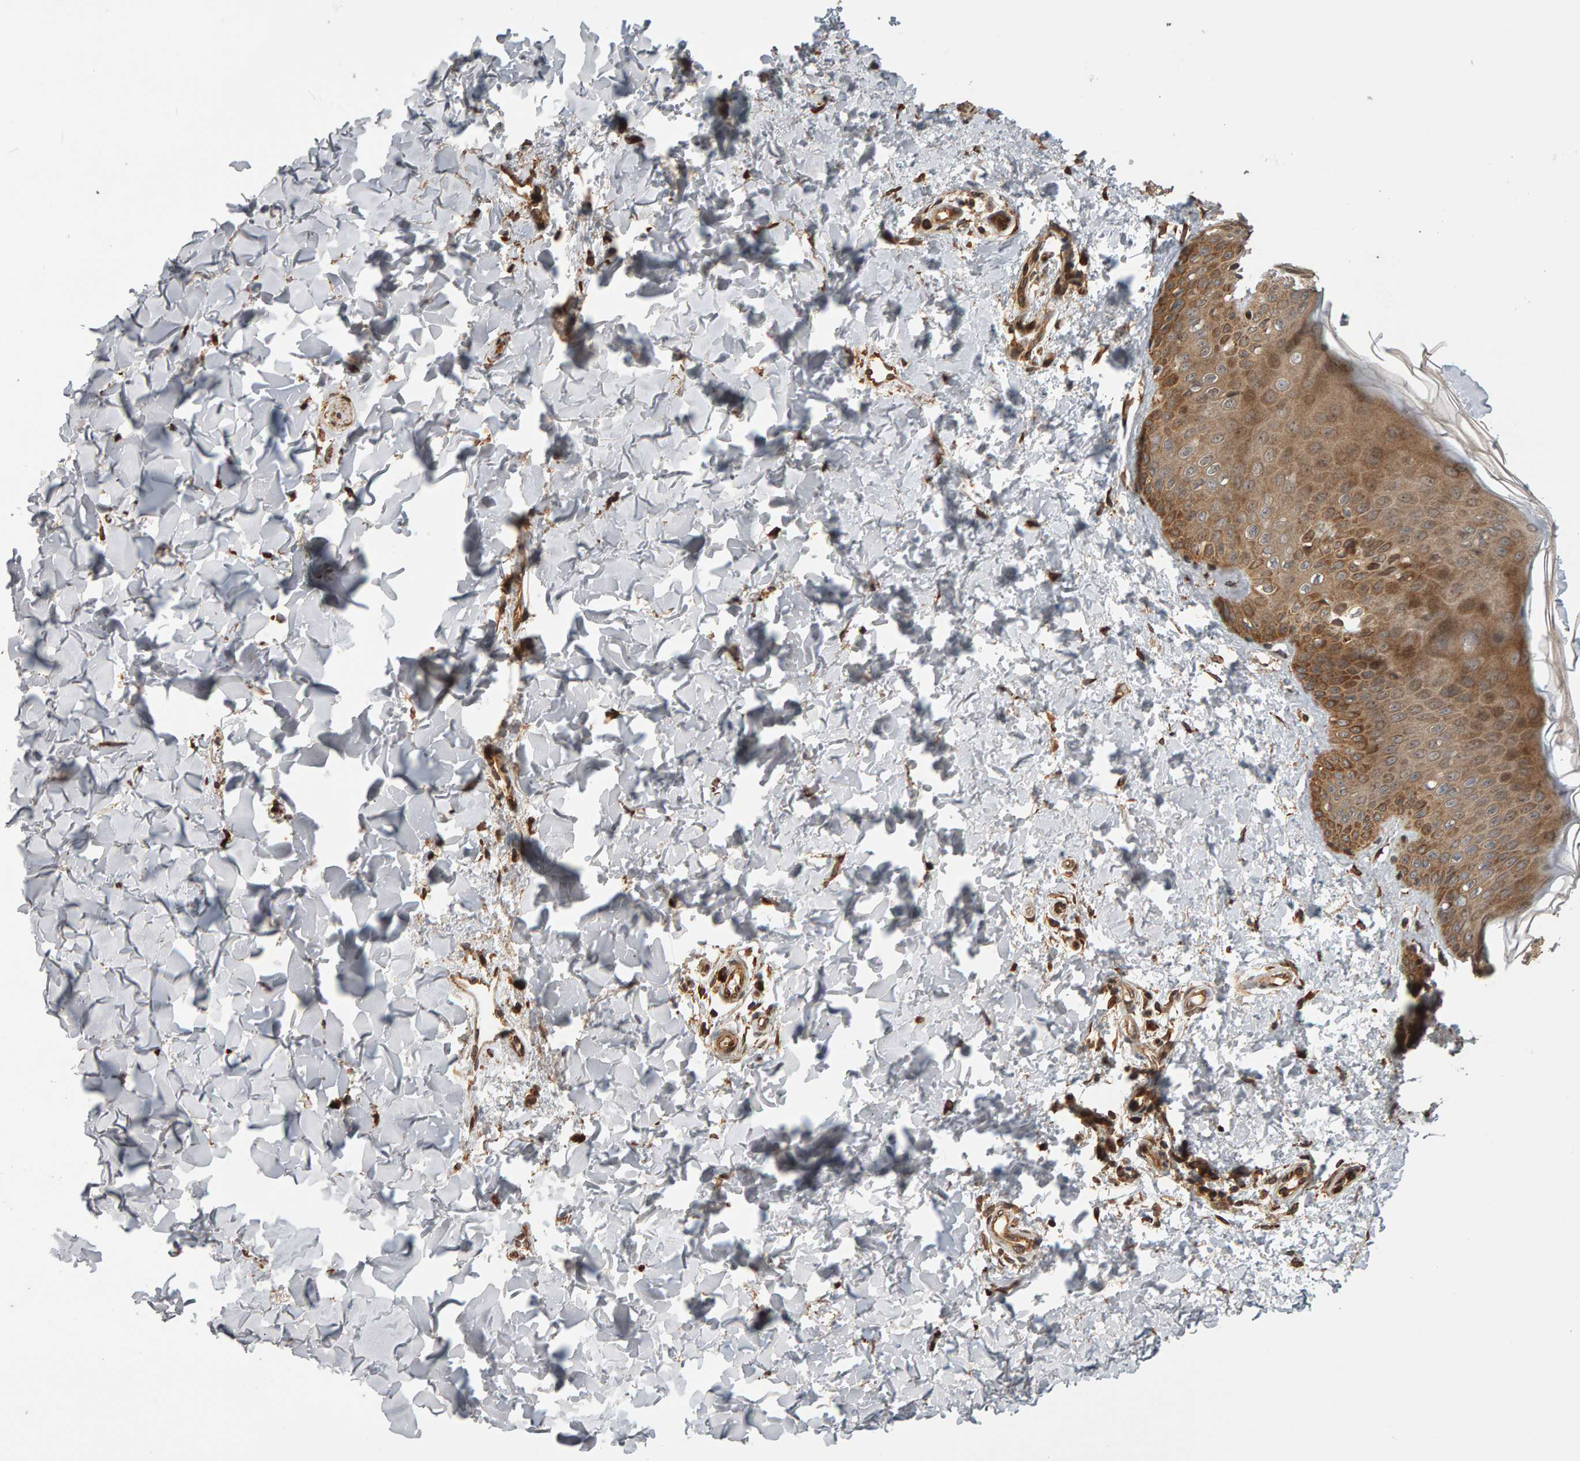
{"staining": {"intensity": "strong", "quantity": ">75%", "location": "cytoplasmic/membranous"}, "tissue": "skin", "cell_type": "Fibroblasts", "image_type": "normal", "snomed": [{"axis": "morphology", "description": "Normal tissue, NOS"}, {"axis": "morphology", "description": "Neoplasm, benign, NOS"}, {"axis": "topography", "description": "Skin"}, {"axis": "topography", "description": "Soft tissue"}], "caption": "A brown stain shows strong cytoplasmic/membranous positivity of a protein in fibroblasts of benign skin. (DAB (3,3'-diaminobenzidine) = brown stain, brightfield microscopy at high magnification).", "gene": "ZFAND1", "patient": {"sex": "male", "age": 26}}